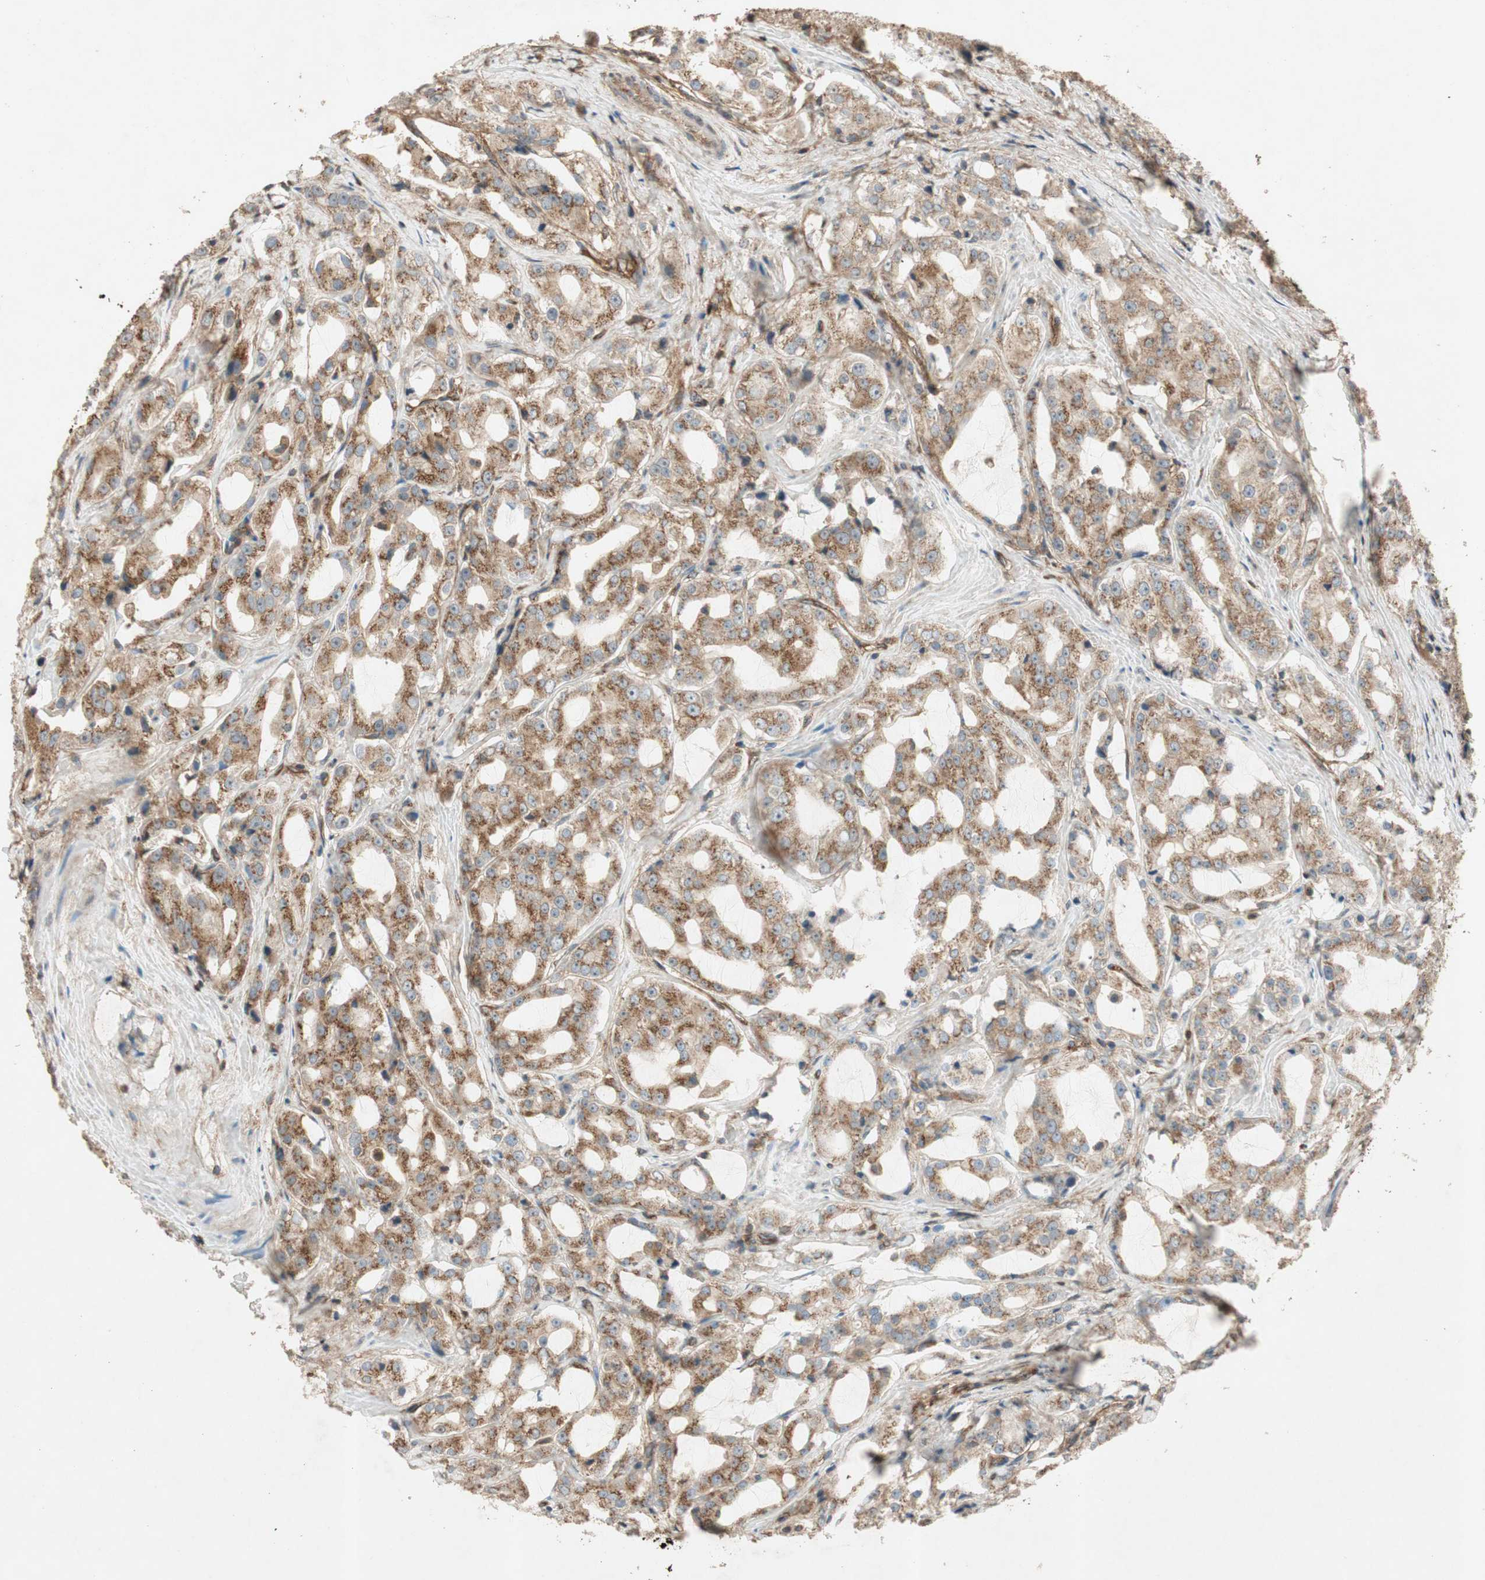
{"staining": {"intensity": "moderate", "quantity": ">75%", "location": "cytoplasmic/membranous"}, "tissue": "prostate cancer", "cell_type": "Tumor cells", "image_type": "cancer", "snomed": [{"axis": "morphology", "description": "Adenocarcinoma, High grade"}, {"axis": "topography", "description": "Prostate"}], "caption": "Immunohistochemistry of human prostate cancer (adenocarcinoma (high-grade)) exhibits medium levels of moderate cytoplasmic/membranous expression in about >75% of tumor cells. Nuclei are stained in blue.", "gene": "BTN3A3", "patient": {"sex": "male", "age": 73}}